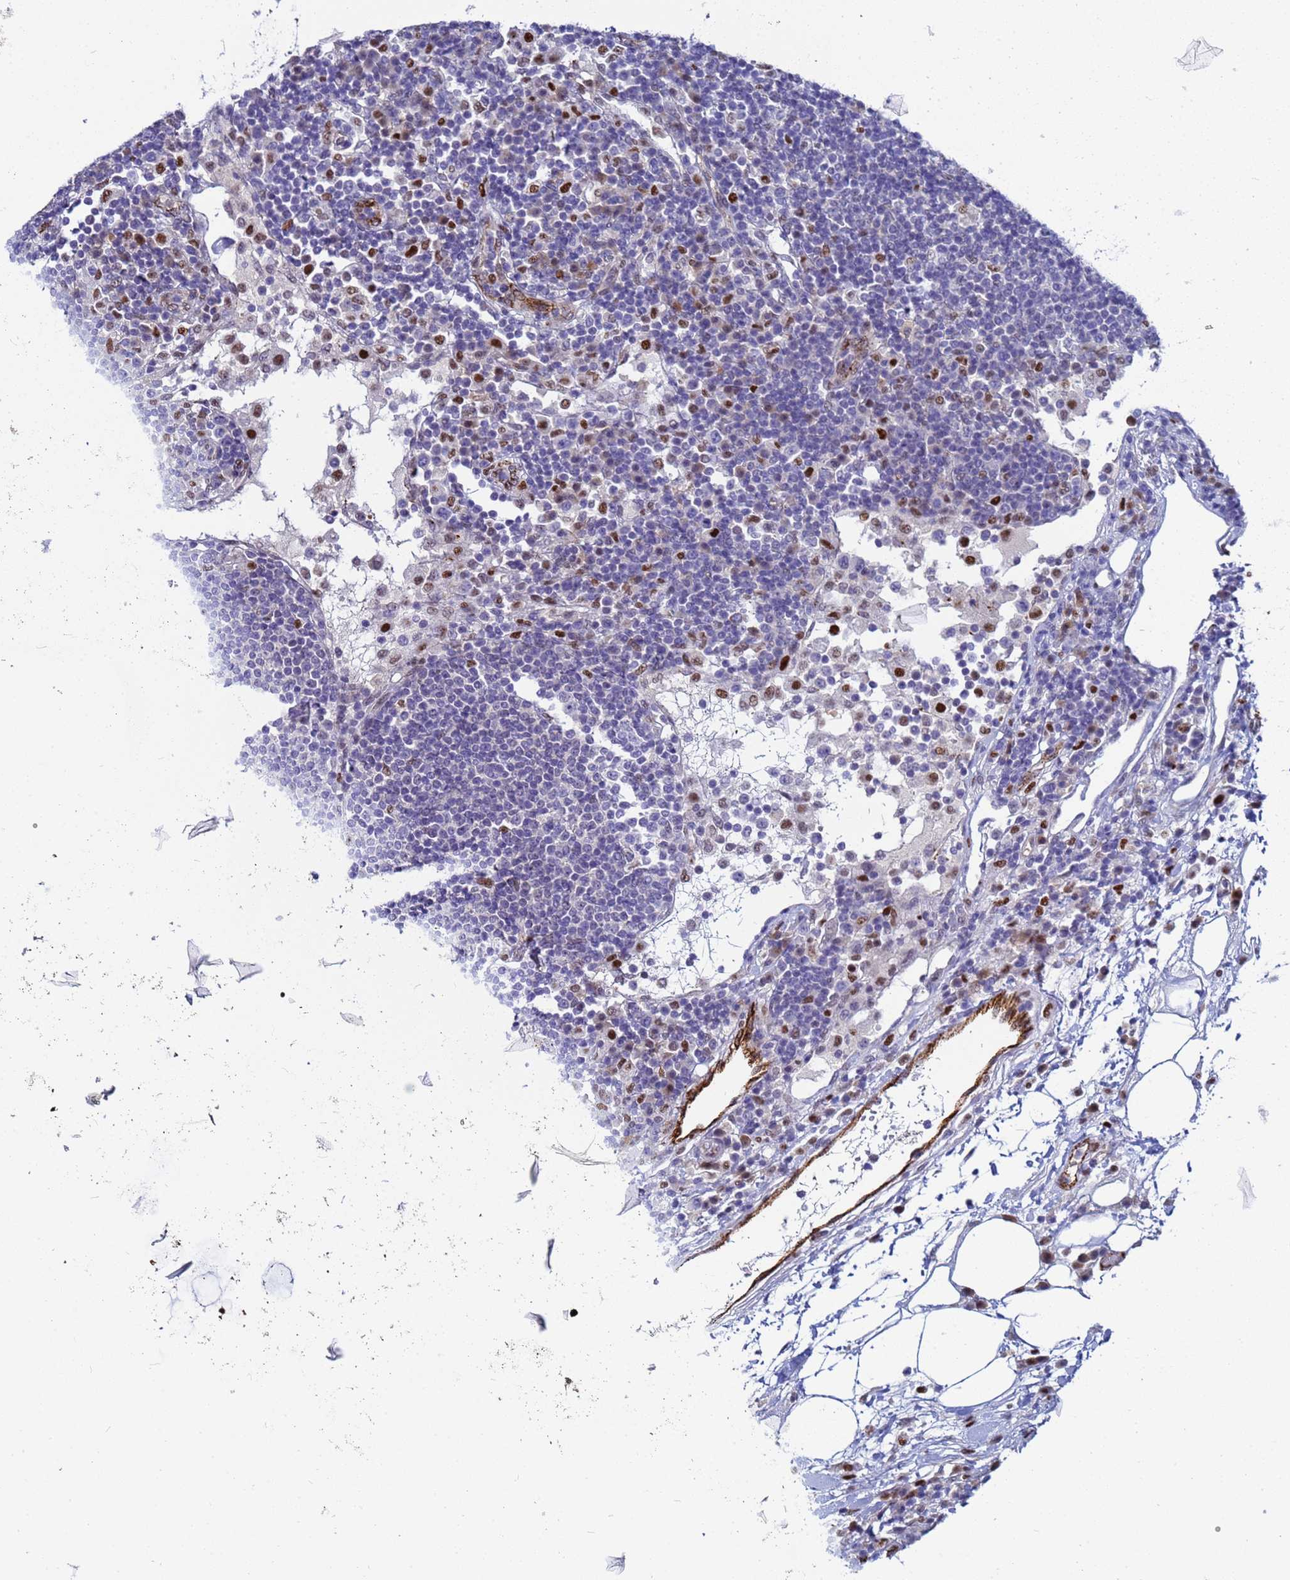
{"staining": {"intensity": "strong", "quantity": "<25%", "location": "nuclear"}, "tissue": "lymph node", "cell_type": "Germinal center cells", "image_type": "normal", "snomed": [{"axis": "morphology", "description": "Normal tissue, NOS"}, {"axis": "topography", "description": "Lymph node"}], "caption": "Lymph node stained with immunohistochemistry reveals strong nuclear staining in about <25% of germinal center cells. (DAB IHC, brown staining for protein, blue staining for nuclei).", "gene": "SLC25A37", "patient": {"sex": "female", "age": 53}}